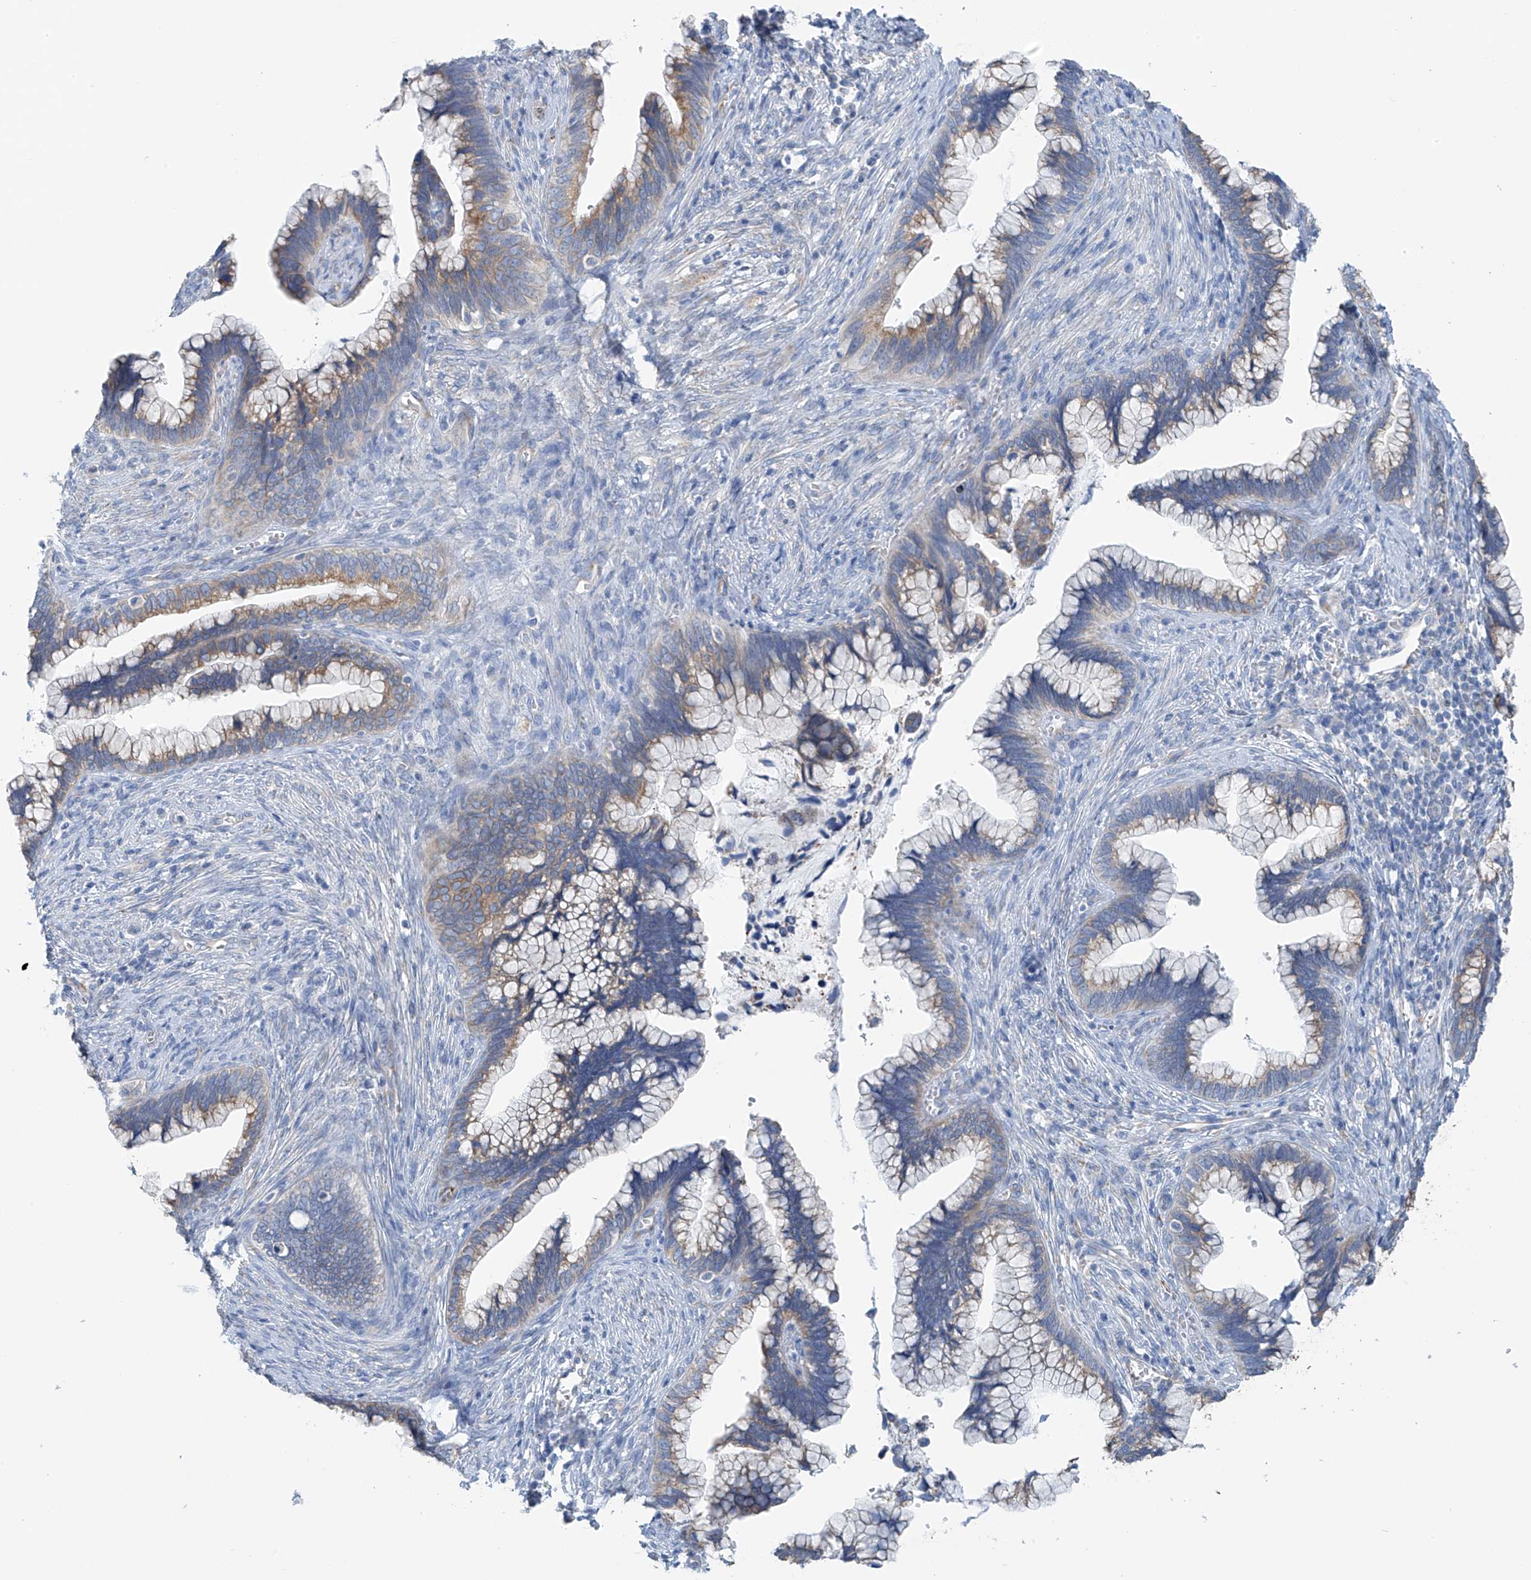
{"staining": {"intensity": "weak", "quantity": "25%-75%", "location": "cytoplasmic/membranous"}, "tissue": "cervical cancer", "cell_type": "Tumor cells", "image_type": "cancer", "snomed": [{"axis": "morphology", "description": "Adenocarcinoma, NOS"}, {"axis": "topography", "description": "Cervix"}], "caption": "Immunohistochemical staining of human cervical adenocarcinoma reveals low levels of weak cytoplasmic/membranous positivity in about 25%-75% of tumor cells. The staining was performed using DAB to visualize the protein expression in brown, while the nuclei were stained in blue with hematoxylin (Magnification: 20x).", "gene": "RCN2", "patient": {"sex": "female", "age": 44}}